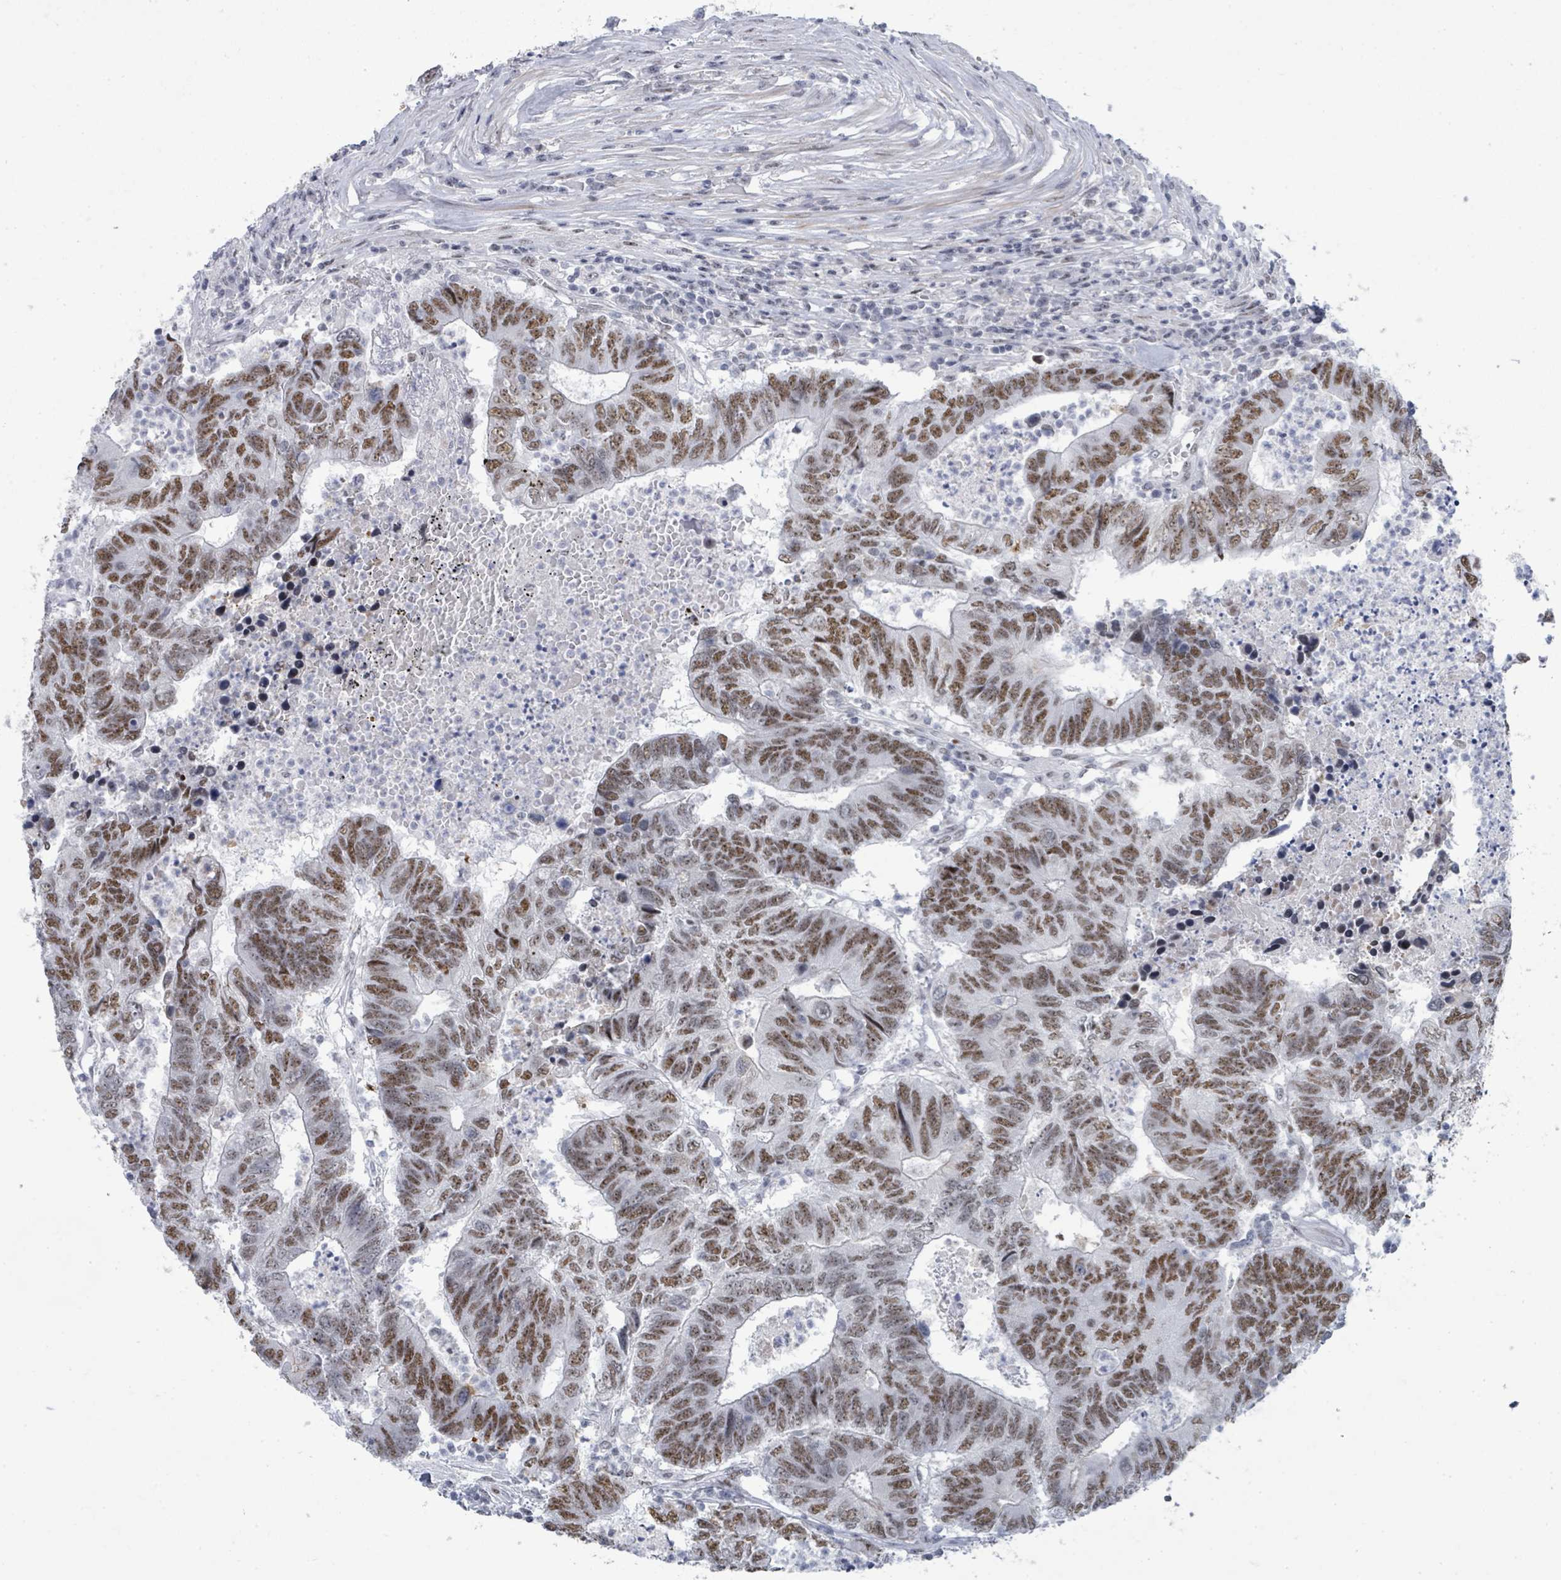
{"staining": {"intensity": "moderate", "quantity": ">75%", "location": "nuclear"}, "tissue": "colorectal cancer", "cell_type": "Tumor cells", "image_type": "cancer", "snomed": [{"axis": "morphology", "description": "Adenocarcinoma, NOS"}, {"axis": "topography", "description": "Colon"}], "caption": "A brown stain highlights moderate nuclear expression of a protein in colorectal adenocarcinoma tumor cells.", "gene": "CT45A5", "patient": {"sex": "female", "age": 48}}